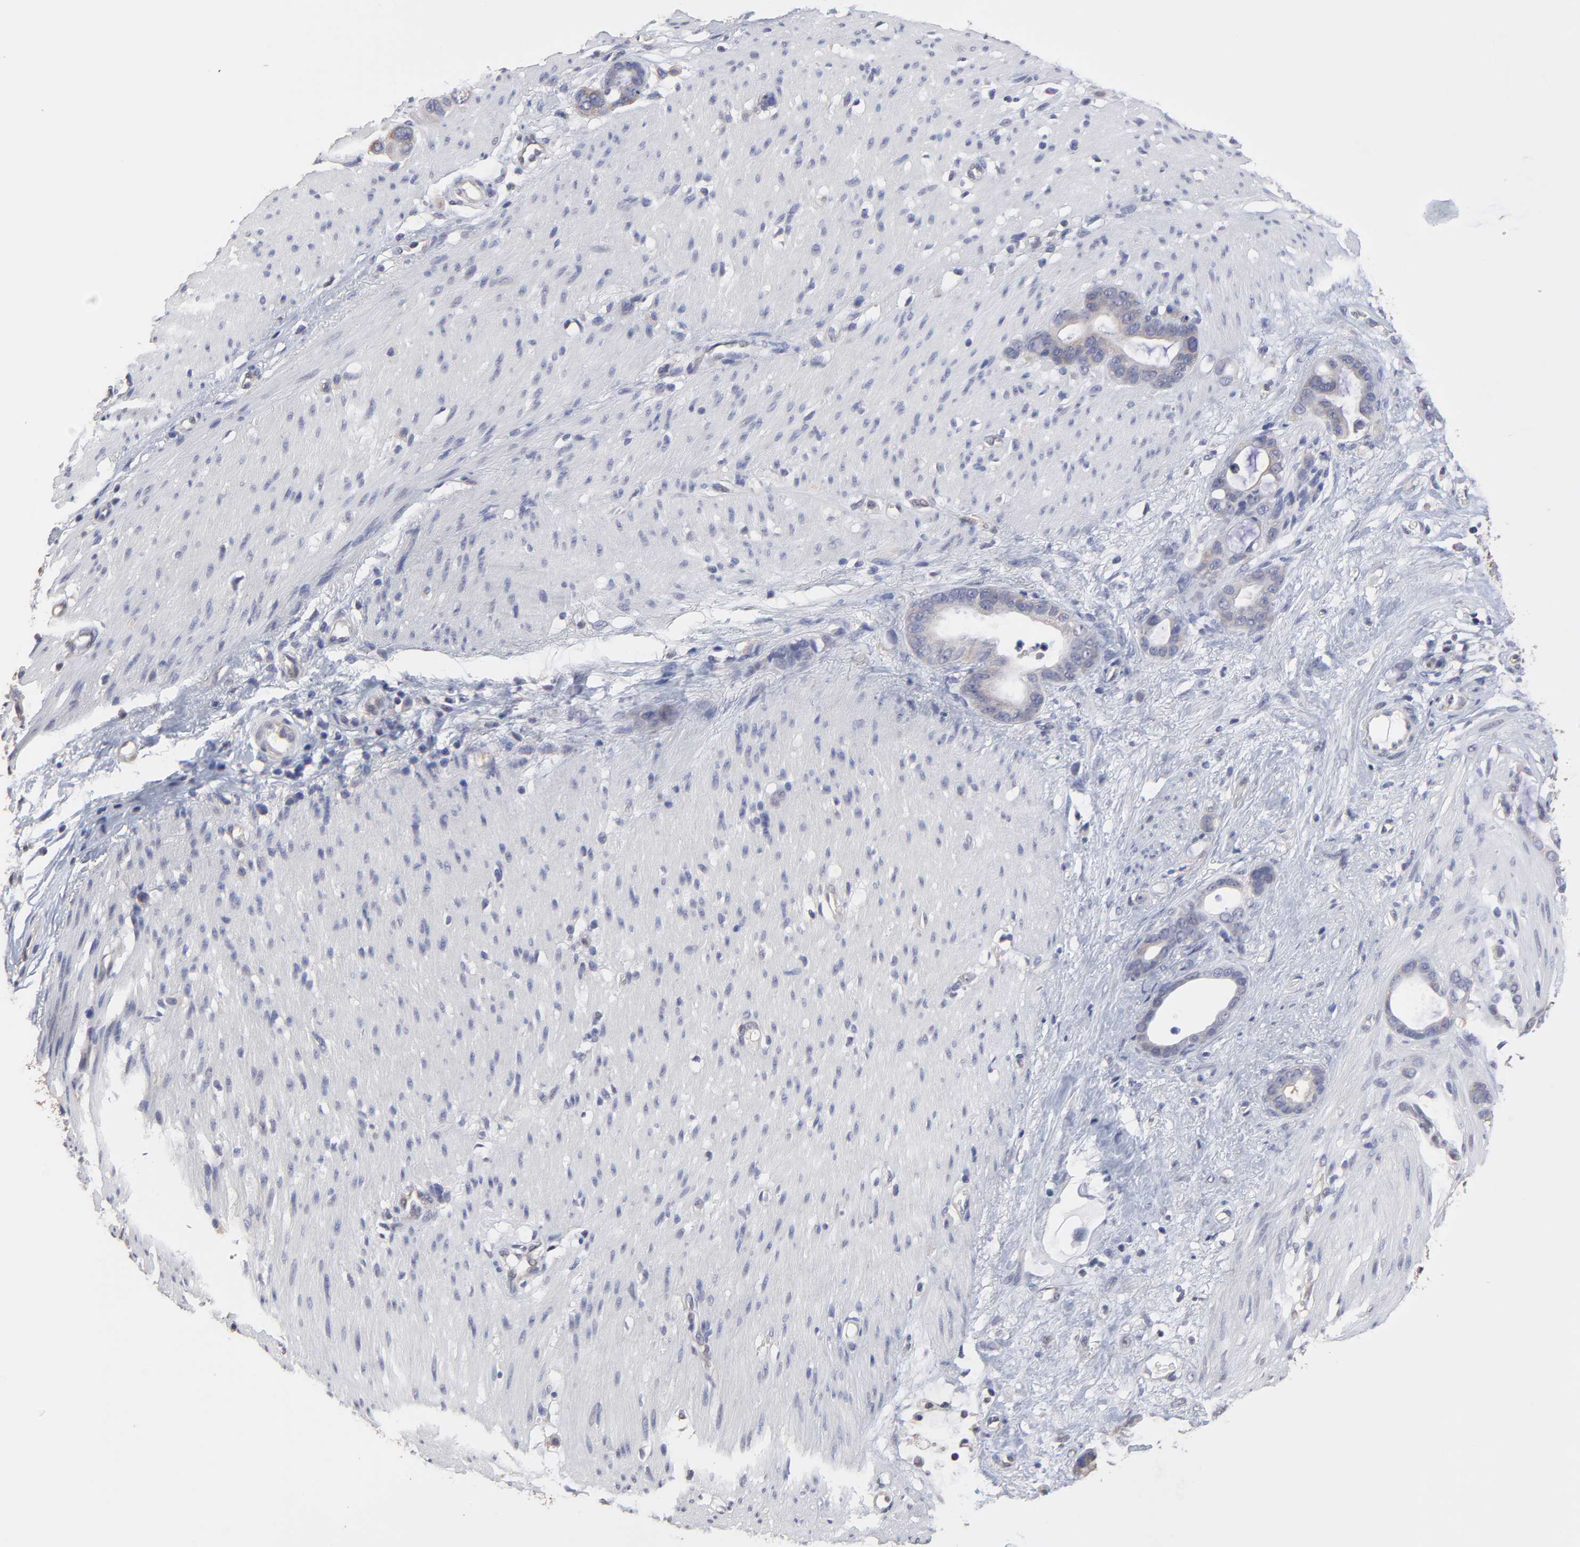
{"staining": {"intensity": "weak", "quantity": "25%-75%", "location": "cytoplasmic/membranous"}, "tissue": "stomach cancer", "cell_type": "Tumor cells", "image_type": "cancer", "snomed": [{"axis": "morphology", "description": "Adenocarcinoma, NOS"}, {"axis": "topography", "description": "Stomach"}], "caption": "This image displays immunohistochemistry staining of human stomach adenocarcinoma, with low weak cytoplasmic/membranous expression in approximately 25%-75% of tumor cells.", "gene": "CCT2", "patient": {"sex": "female", "age": 75}}